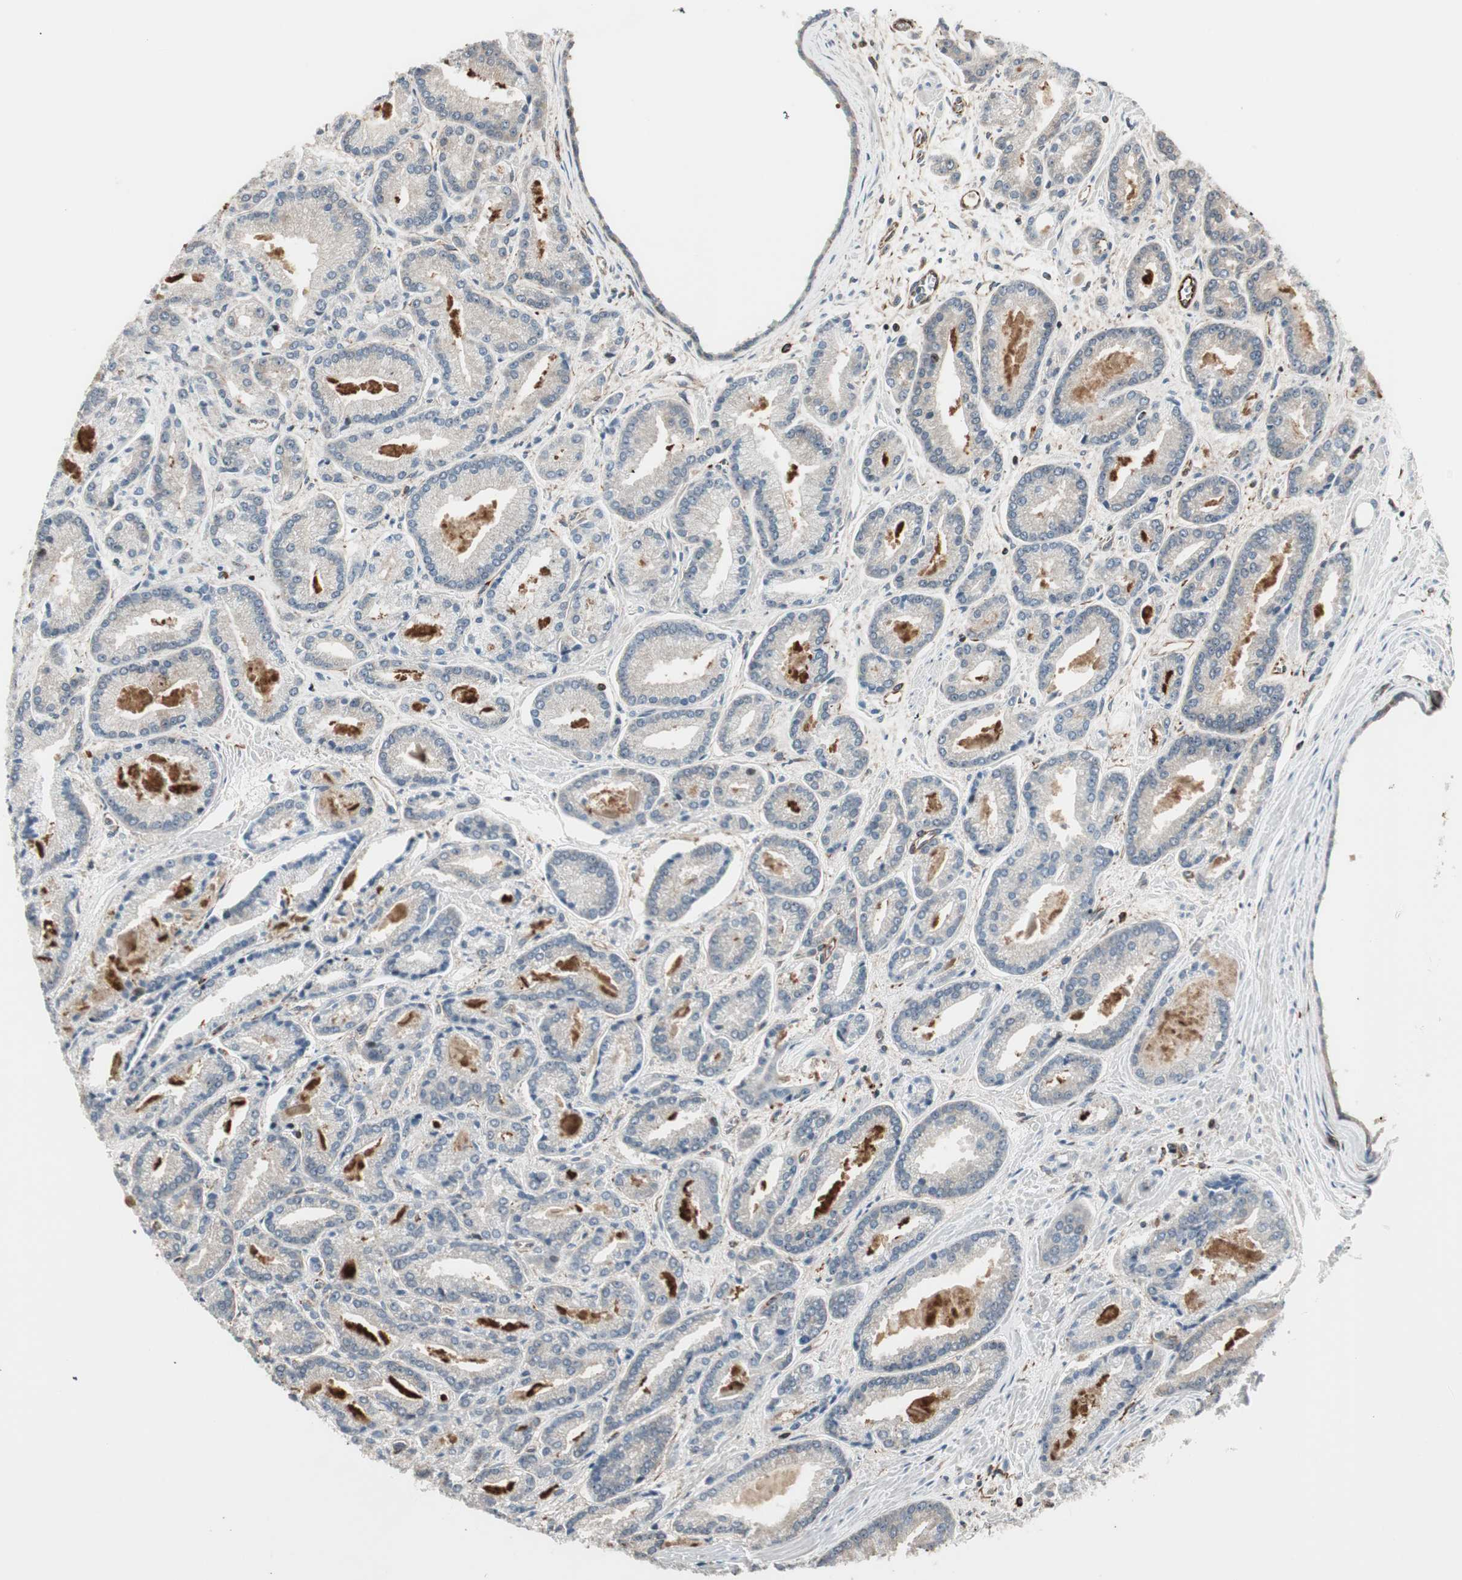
{"staining": {"intensity": "weak", "quantity": ">75%", "location": "cytoplasmic/membranous"}, "tissue": "prostate cancer", "cell_type": "Tumor cells", "image_type": "cancer", "snomed": [{"axis": "morphology", "description": "Adenocarcinoma, Low grade"}, {"axis": "topography", "description": "Prostate"}], "caption": "This photomicrograph exhibits IHC staining of human adenocarcinoma (low-grade) (prostate), with low weak cytoplasmic/membranous positivity in approximately >75% of tumor cells.", "gene": "MAD2L2", "patient": {"sex": "male", "age": 59}}